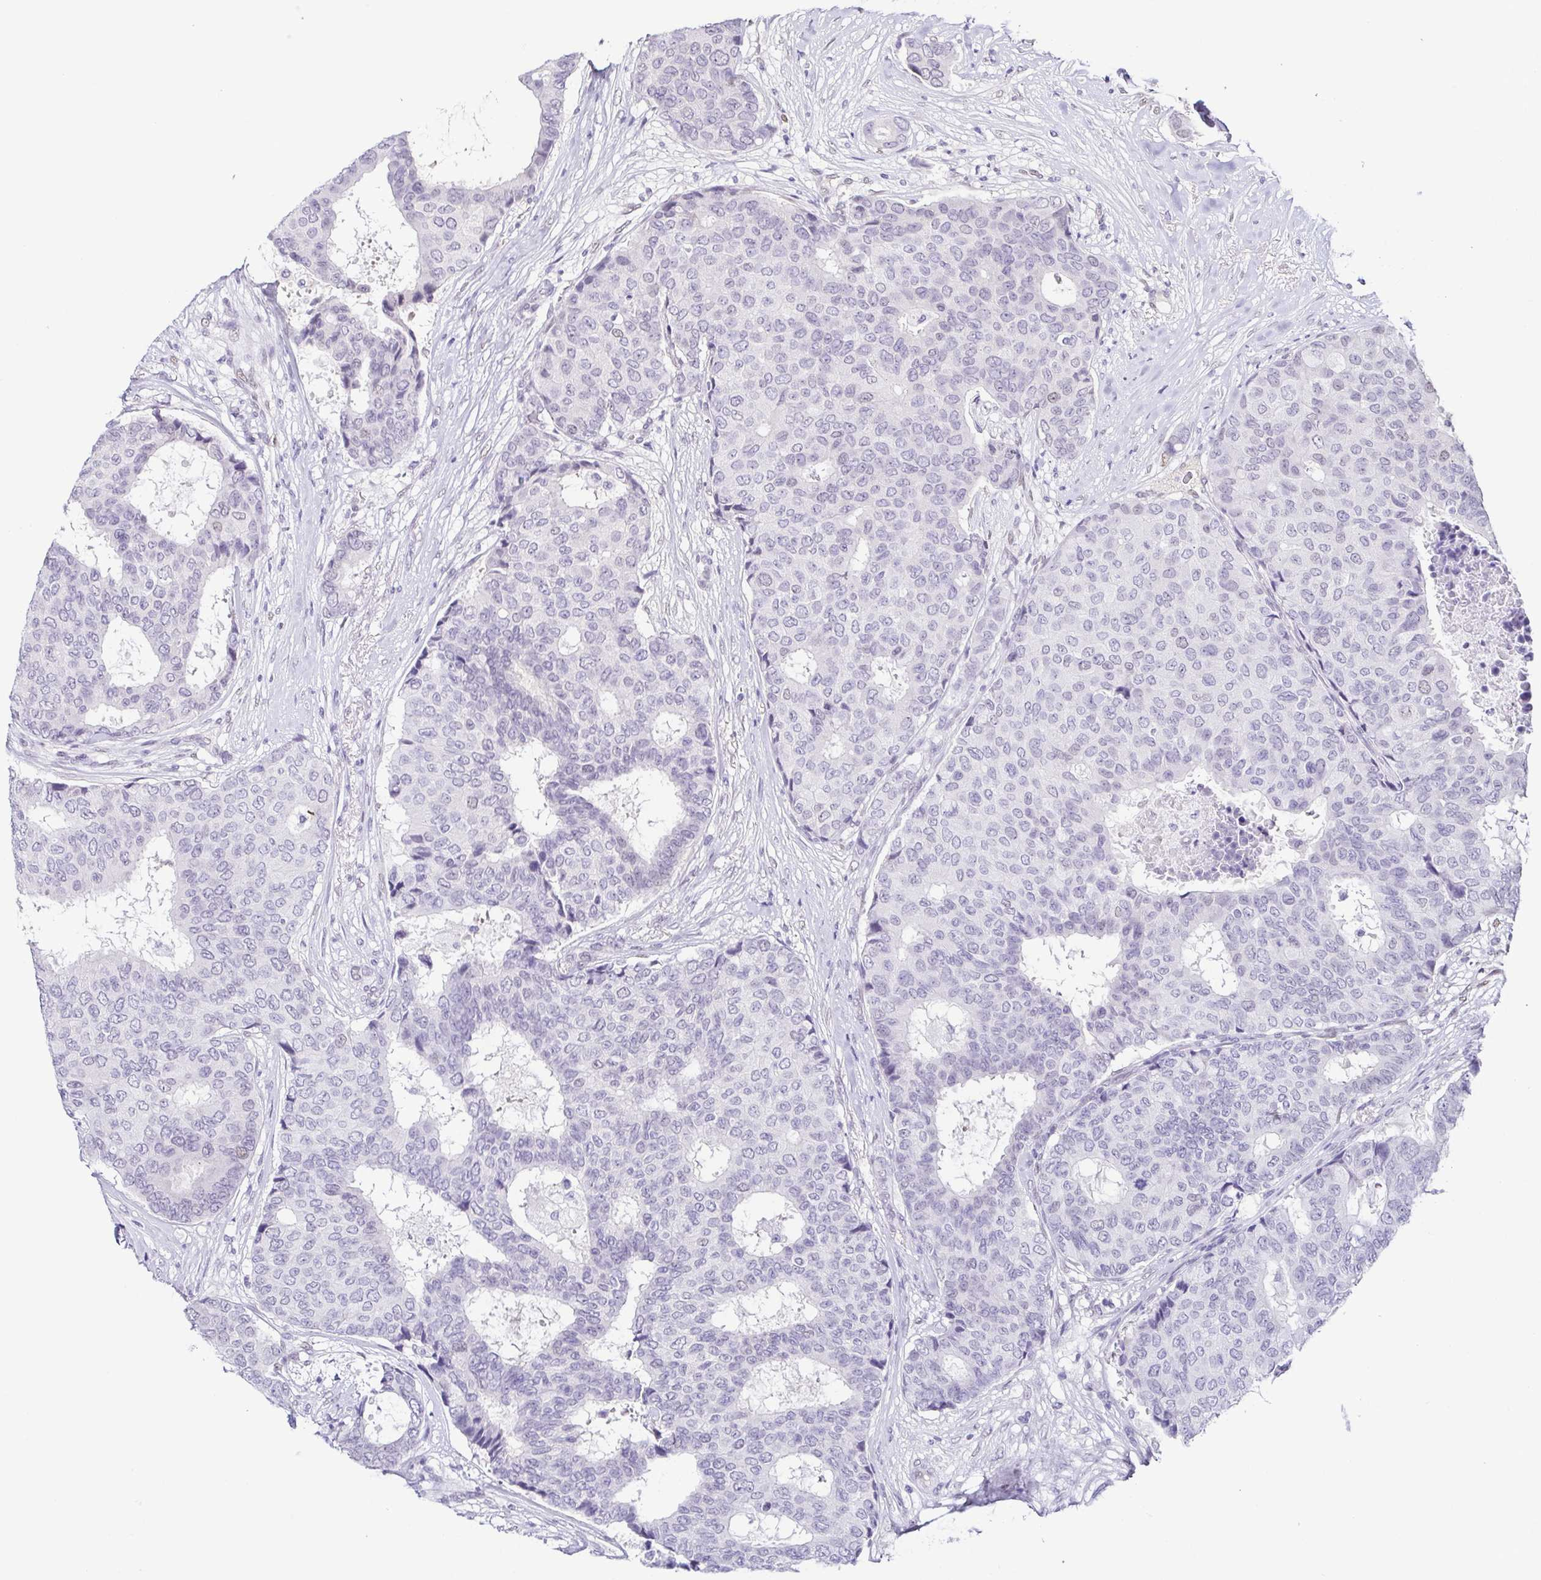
{"staining": {"intensity": "negative", "quantity": "none", "location": "none"}, "tissue": "breast cancer", "cell_type": "Tumor cells", "image_type": "cancer", "snomed": [{"axis": "morphology", "description": "Duct carcinoma"}, {"axis": "topography", "description": "Breast"}], "caption": "Human breast cancer (infiltrating ductal carcinoma) stained for a protein using IHC demonstrates no expression in tumor cells.", "gene": "TCF3", "patient": {"sex": "female", "age": 75}}